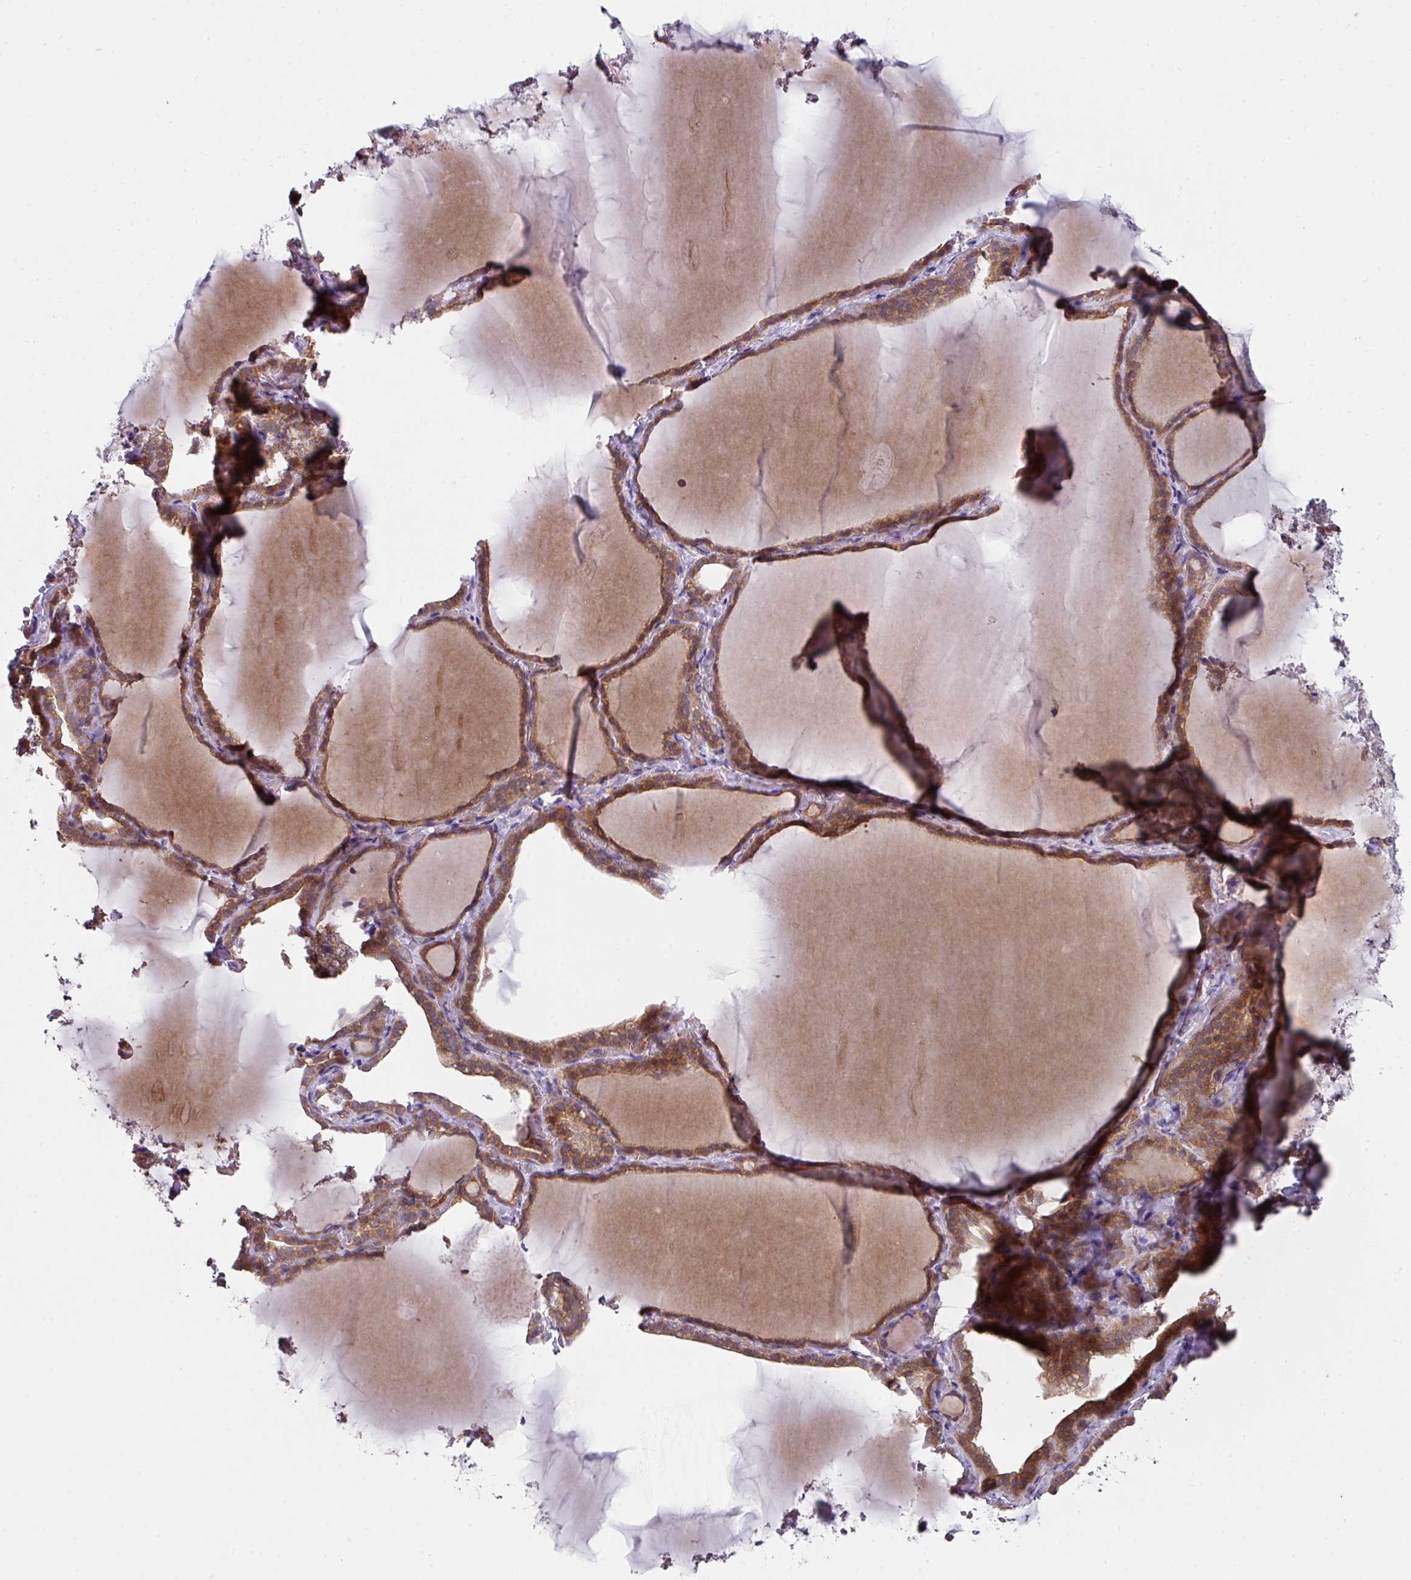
{"staining": {"intensity": "moderate", "quantity": ">75%", "location": "cytoplasmic/membranous"}, "tissue": "thyroid gland", "cell_type": "Glandular cells", "image_type": "normal", "snomed": [{"axis": "morphology", "description": "Normal tissue, NOS"}, {"axis": "topography", "description": "Thyroid gland"}], "caption": "Brown immunohistochemical staining in unremarkable thyroid gland demonstrates moderate cytoplasmic/membranous staining in approximately >75% of glandular cells.", "gene": "CAMLG", "patient": {"sex": "female", "age": 22}}